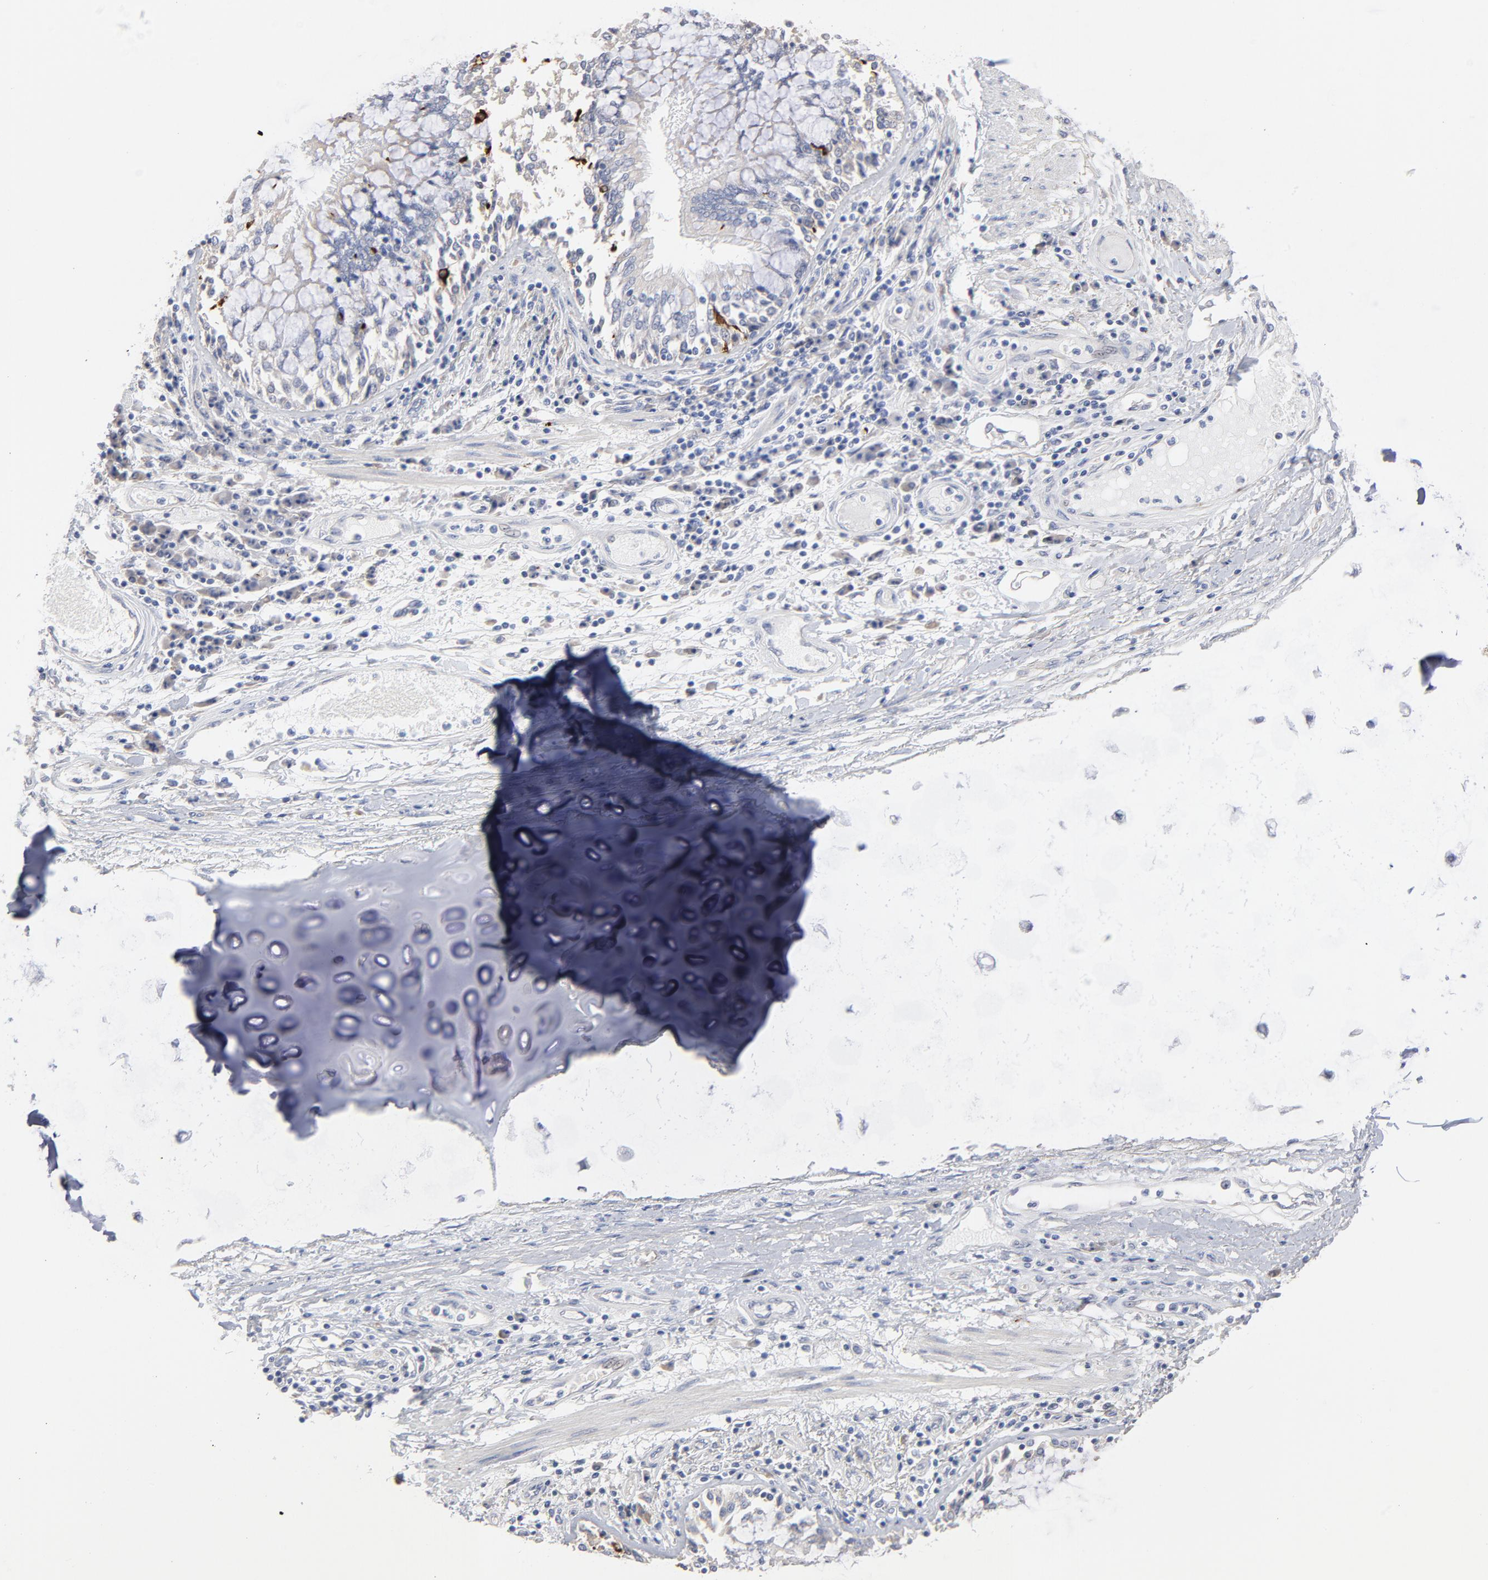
{"staining": {"intensity": "negative", "quantity": "none", "location": "none"}, "tissue": "adipose tissue", "cell_type": "Adipocytes", "image_type": "normal", "snomed": [{"axis": "morphology", "description": "Normal tissue, NOS"}, {"axis": "morphology", "description": "Adenocarcinoma, NOS"}, {"axis": "topography", "description": "Cartilage tissue"}, {"axis": "topography", "description": "Lung"}], "caption": "Adipocytes are negative for brown protein staining in benign adipose tissue. Brightfield microscopy of IHC stained with DAB (brown) and hematoxylin (blue), captured at high magnification.", "gene": "CPE", "patient": {"sex": "female", "age": 67}}